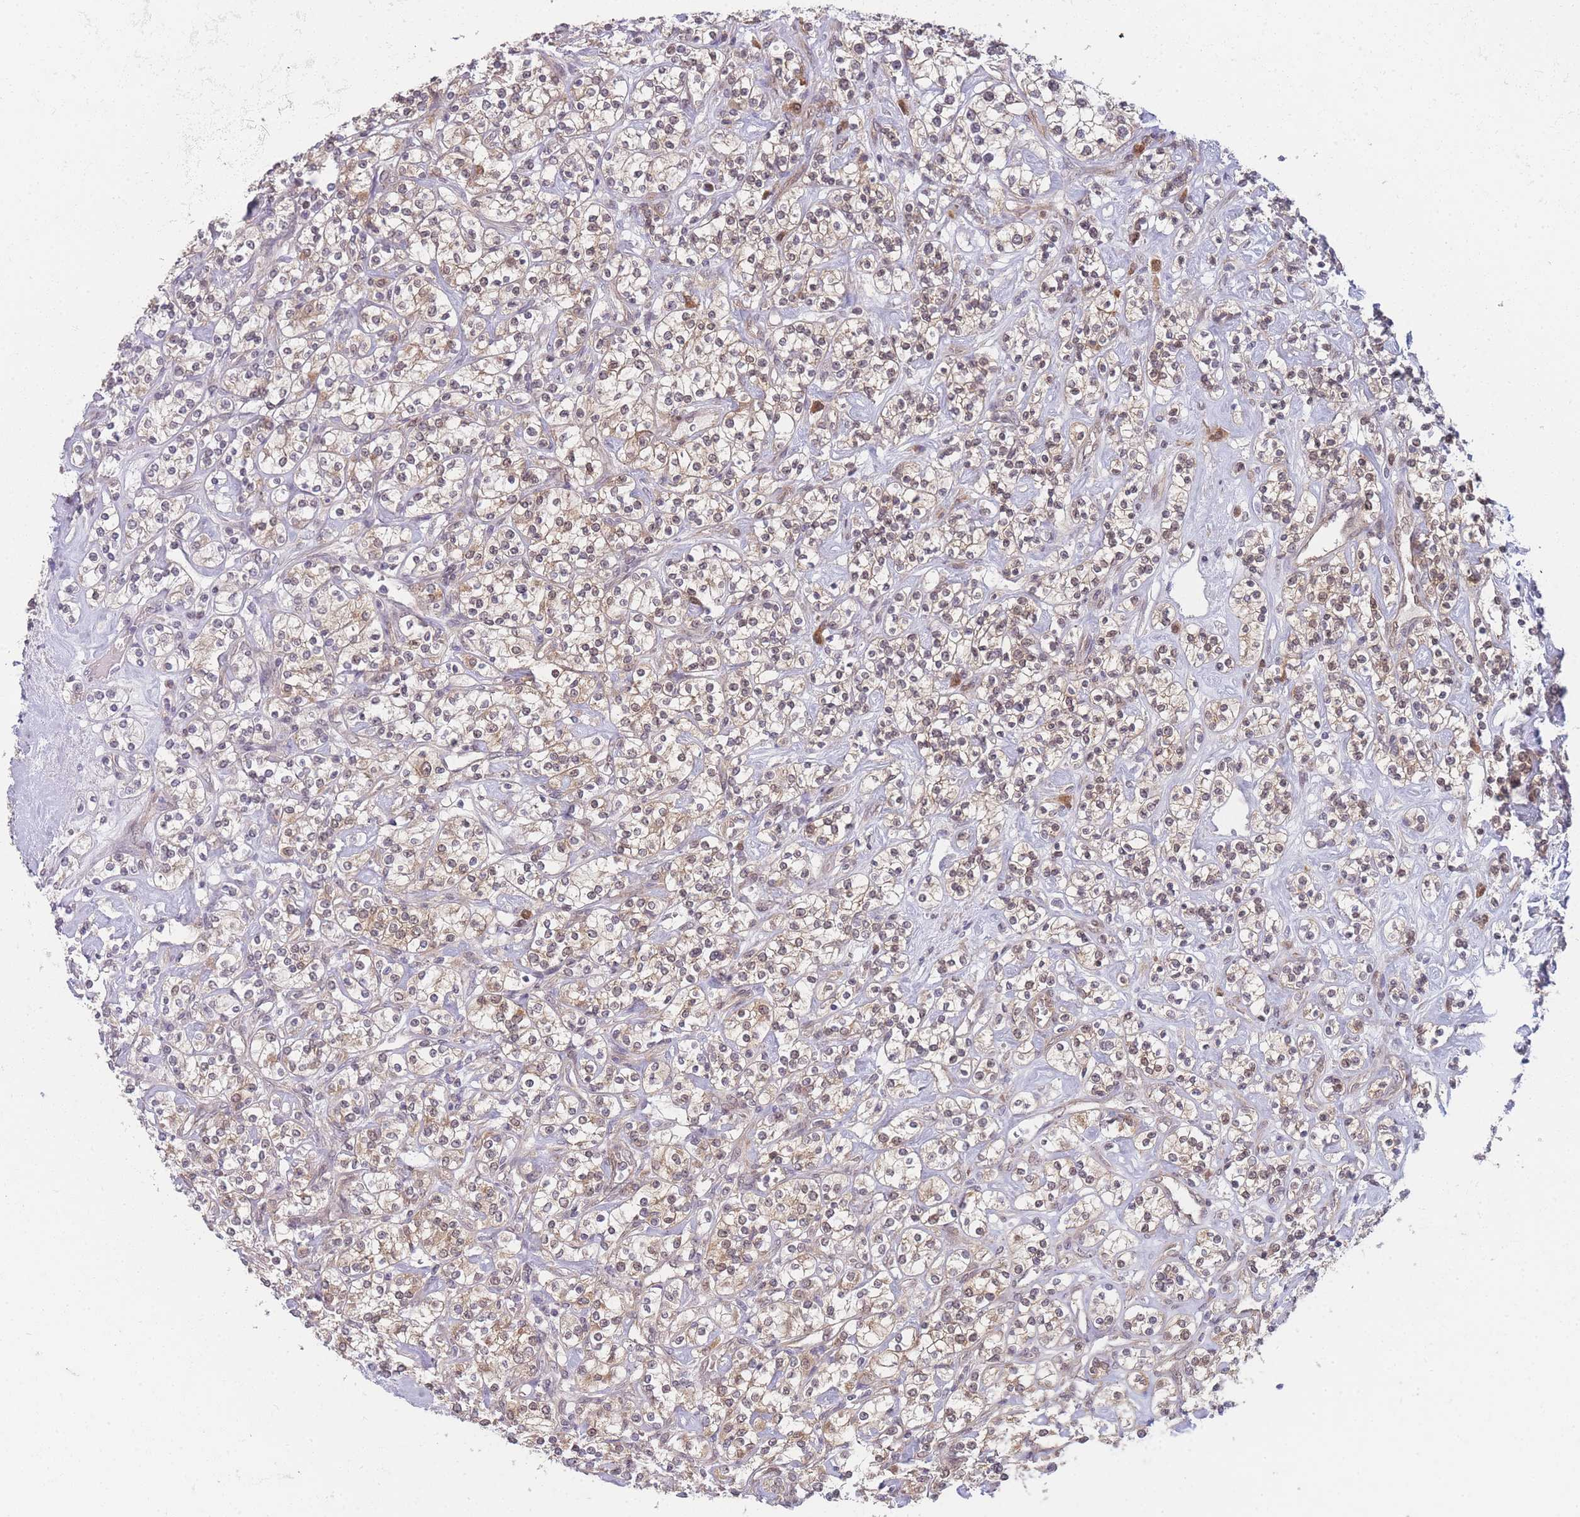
{"staining": {"intensity": "weak", "quantity": ">75%", "location": "cytoplasmic/membranous,nuclear"}, "tissue": "renal cancer", "cell_type": "Tumor cells", "image_type": "cancer", "snomed": [{"axis": "morphology", "description": "Adenocarcinoma, NOS"}, {"axis": "topography", "description": "Kidney"}], "caption": "The photomicrograph displays immunohistochemical staining of renal adenocarcinoma. There is weak cytoplasmic/membranous and nuclear staining is present in approximately >75% of tumor cells. The protein is shown in brown color, while the nuclei are stained blue.", "gene": "MRI1", "patient": {"sex": "male", "age": 77}}